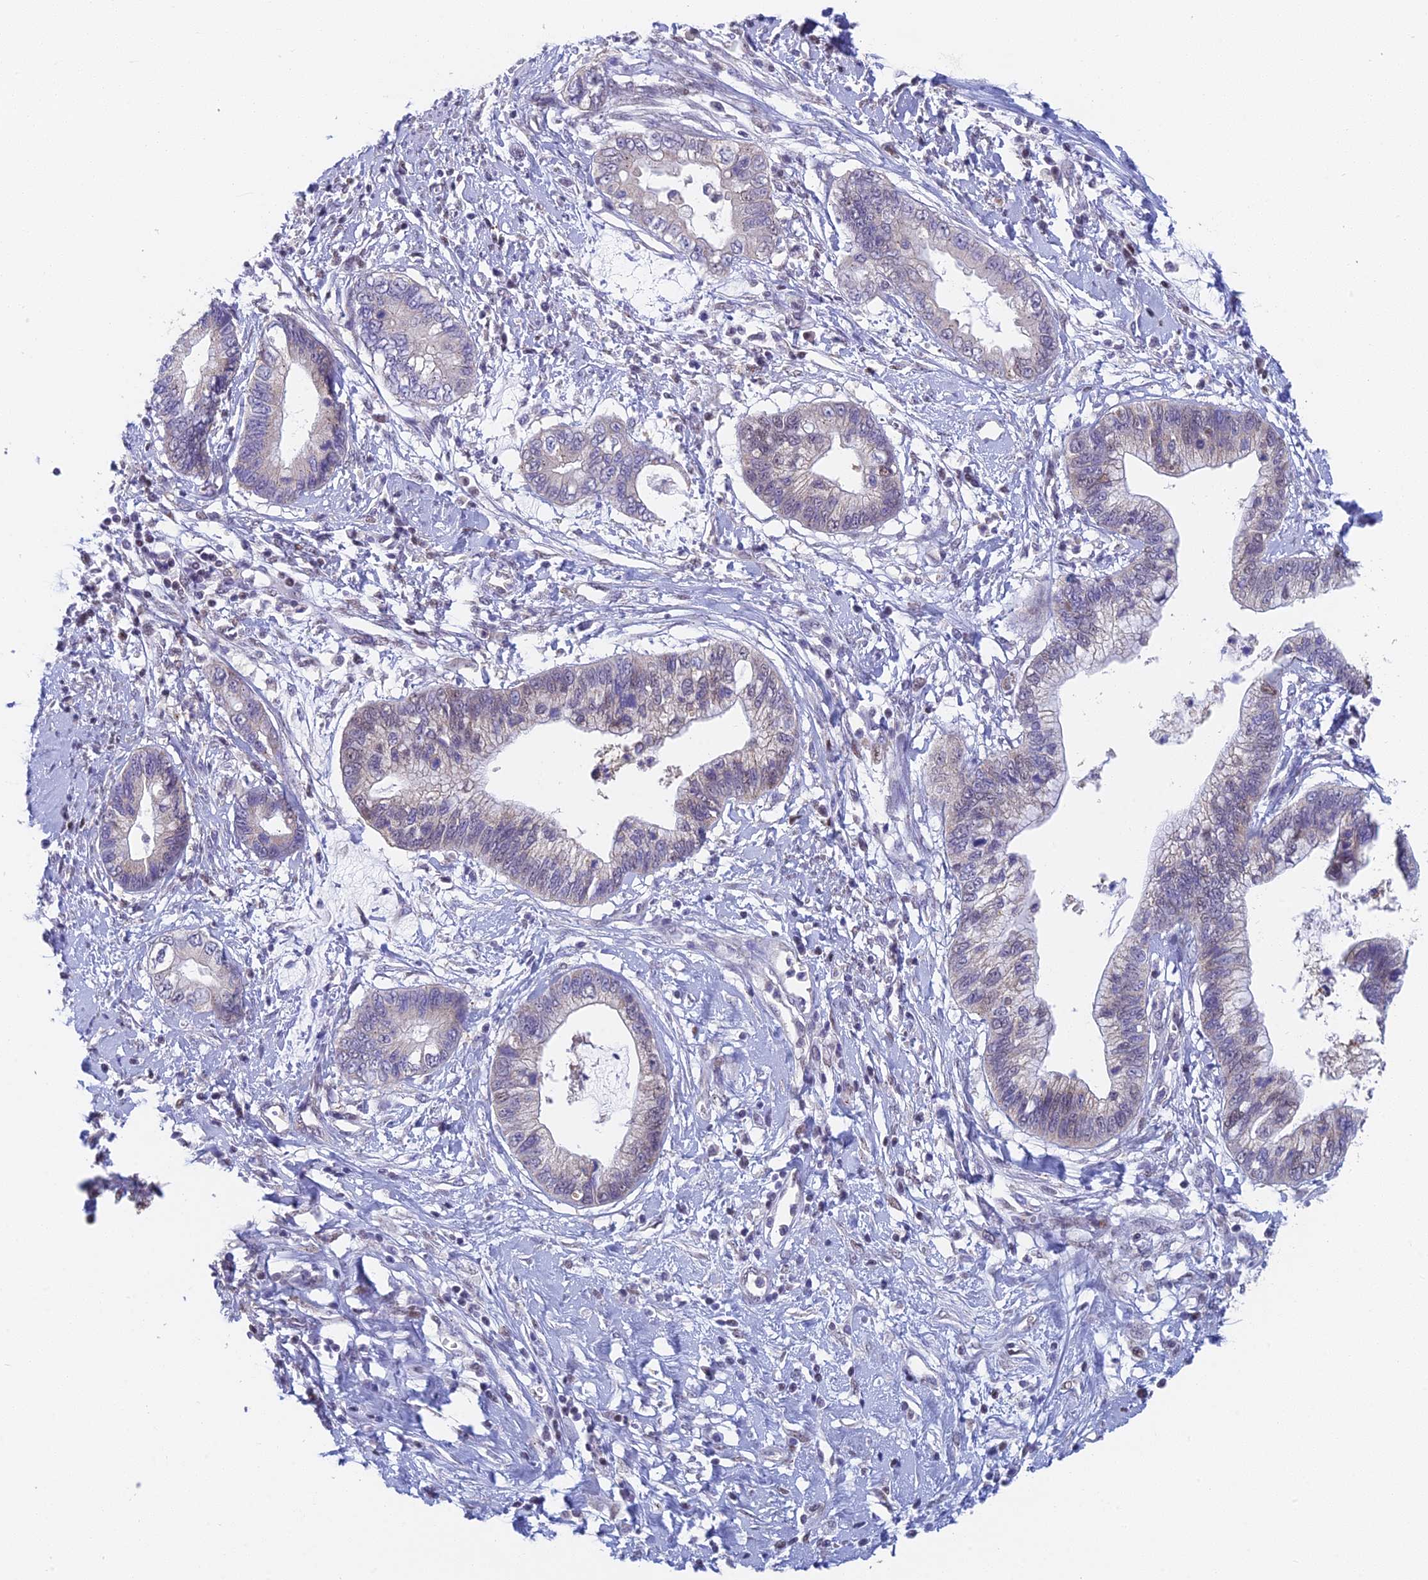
{"staining": {"intensity": "negative", "quantity": "none", "location": "none"}, "tissue": "cervical cancer", "cell_type": "Tumor cells", "image_type": "cancer", "snomed": [{"axis": "morphology", "description": "Adenocarcinoma, NOS"}, {"axis": "topography", "description": "Cervix"}], "caption": "Human cervical adenocarcinoma stained for a protein using immunohistochemistry (IHC) demonstrates no expression in tumor cells.", "gene": "MRPL17", "patient": {"sex": "female", "age": 44}}